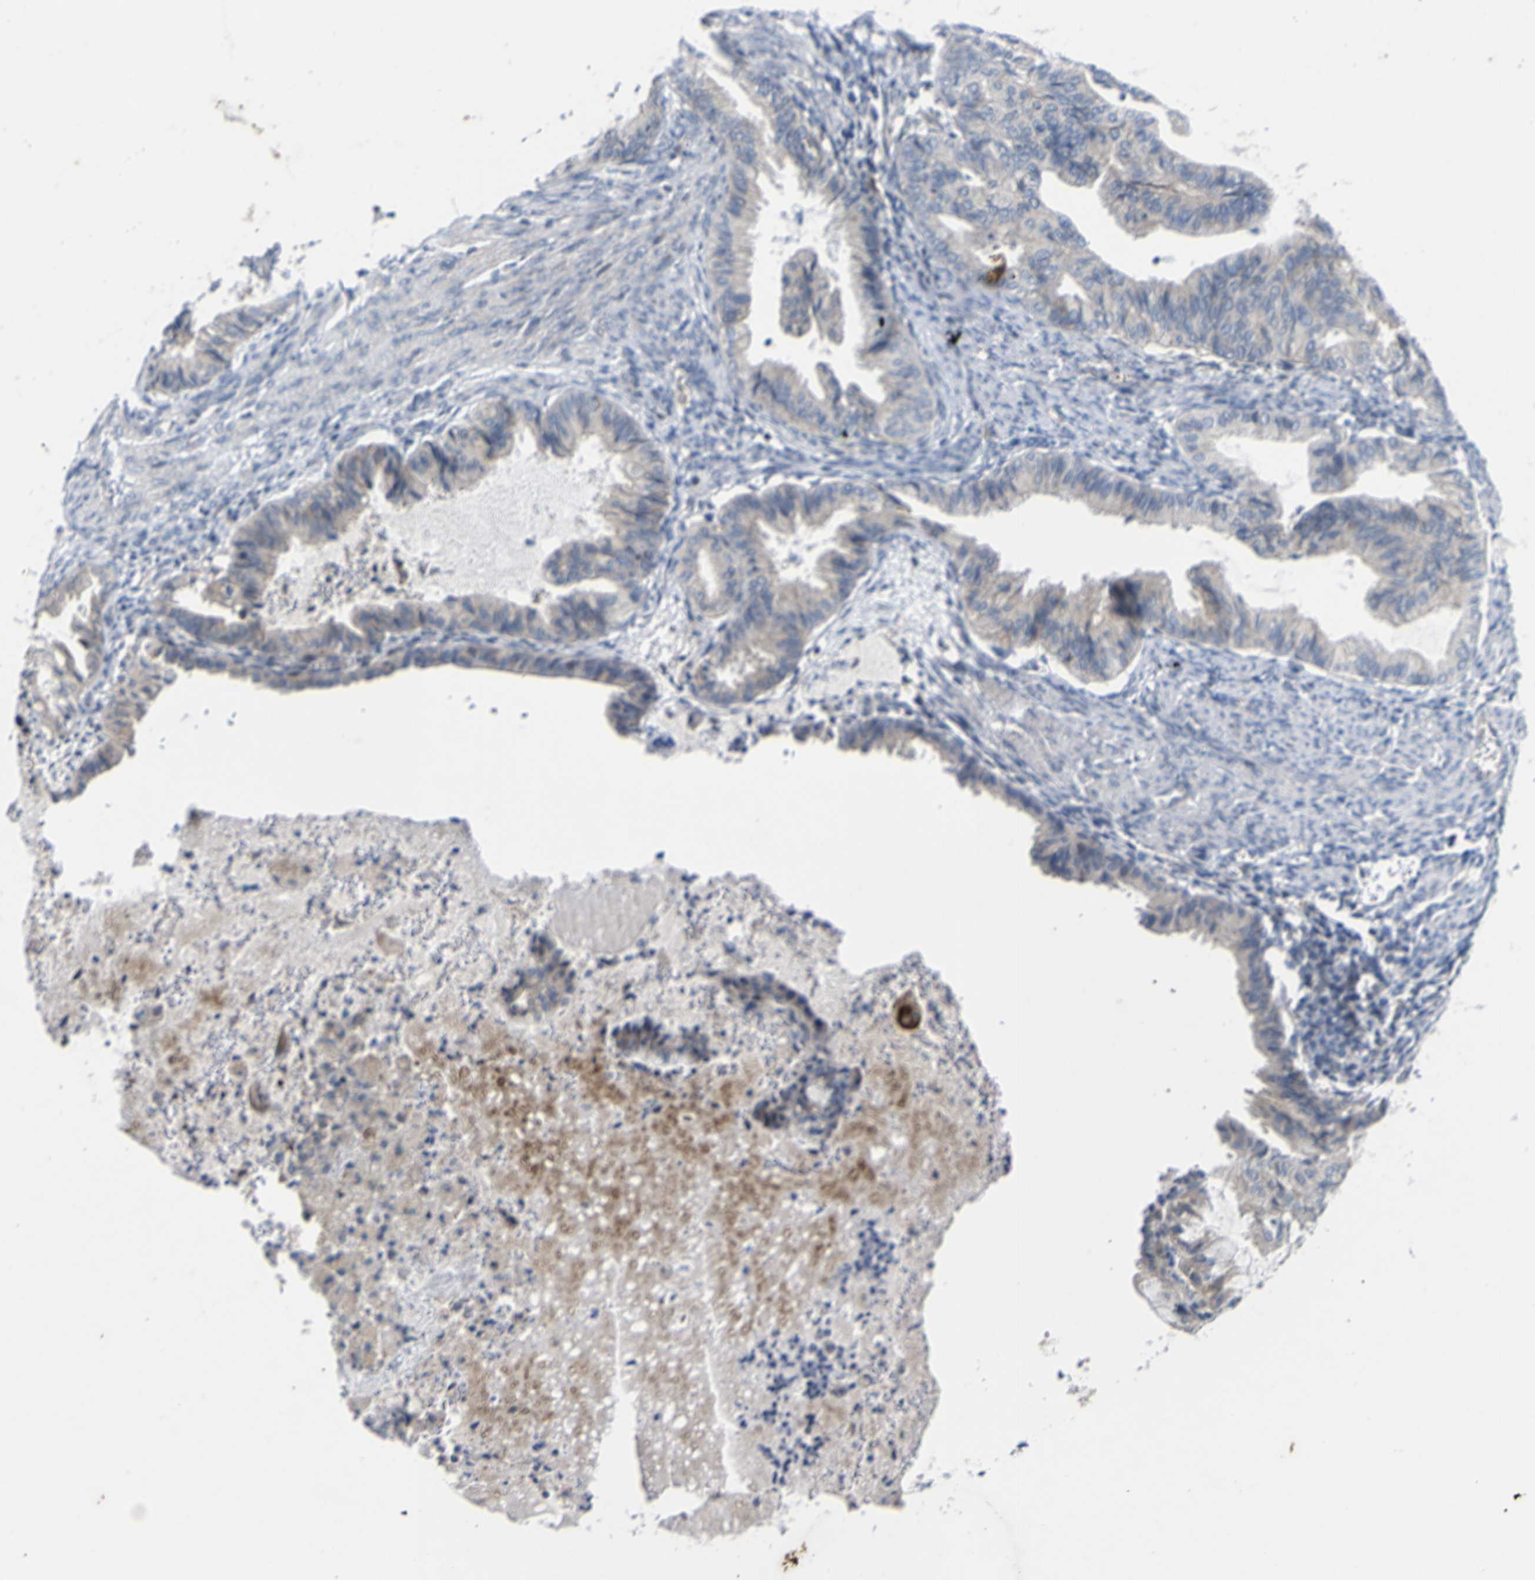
{"staining": {"intensity": "weak", "quantity": ">75%", "location": "cytoplasmic/membranous"}, "tissue": "endometrial cancer", "cell_type": "Tumor cells", "image_type": "cancer", "snomed": [{"axis": "morphology", "description": "Adenocarcinoma, NOS"}, {"axis": "topography", "description": "Endometrium"}], "caption": "A low amount of weak cytoplasmic/membranous staining is identified in about >75% of tumor cells in endometrial cancer (adenocarcinoma) tissue.", "gene": "NAV1", "patient": {"sex": "female", "age": 86}}